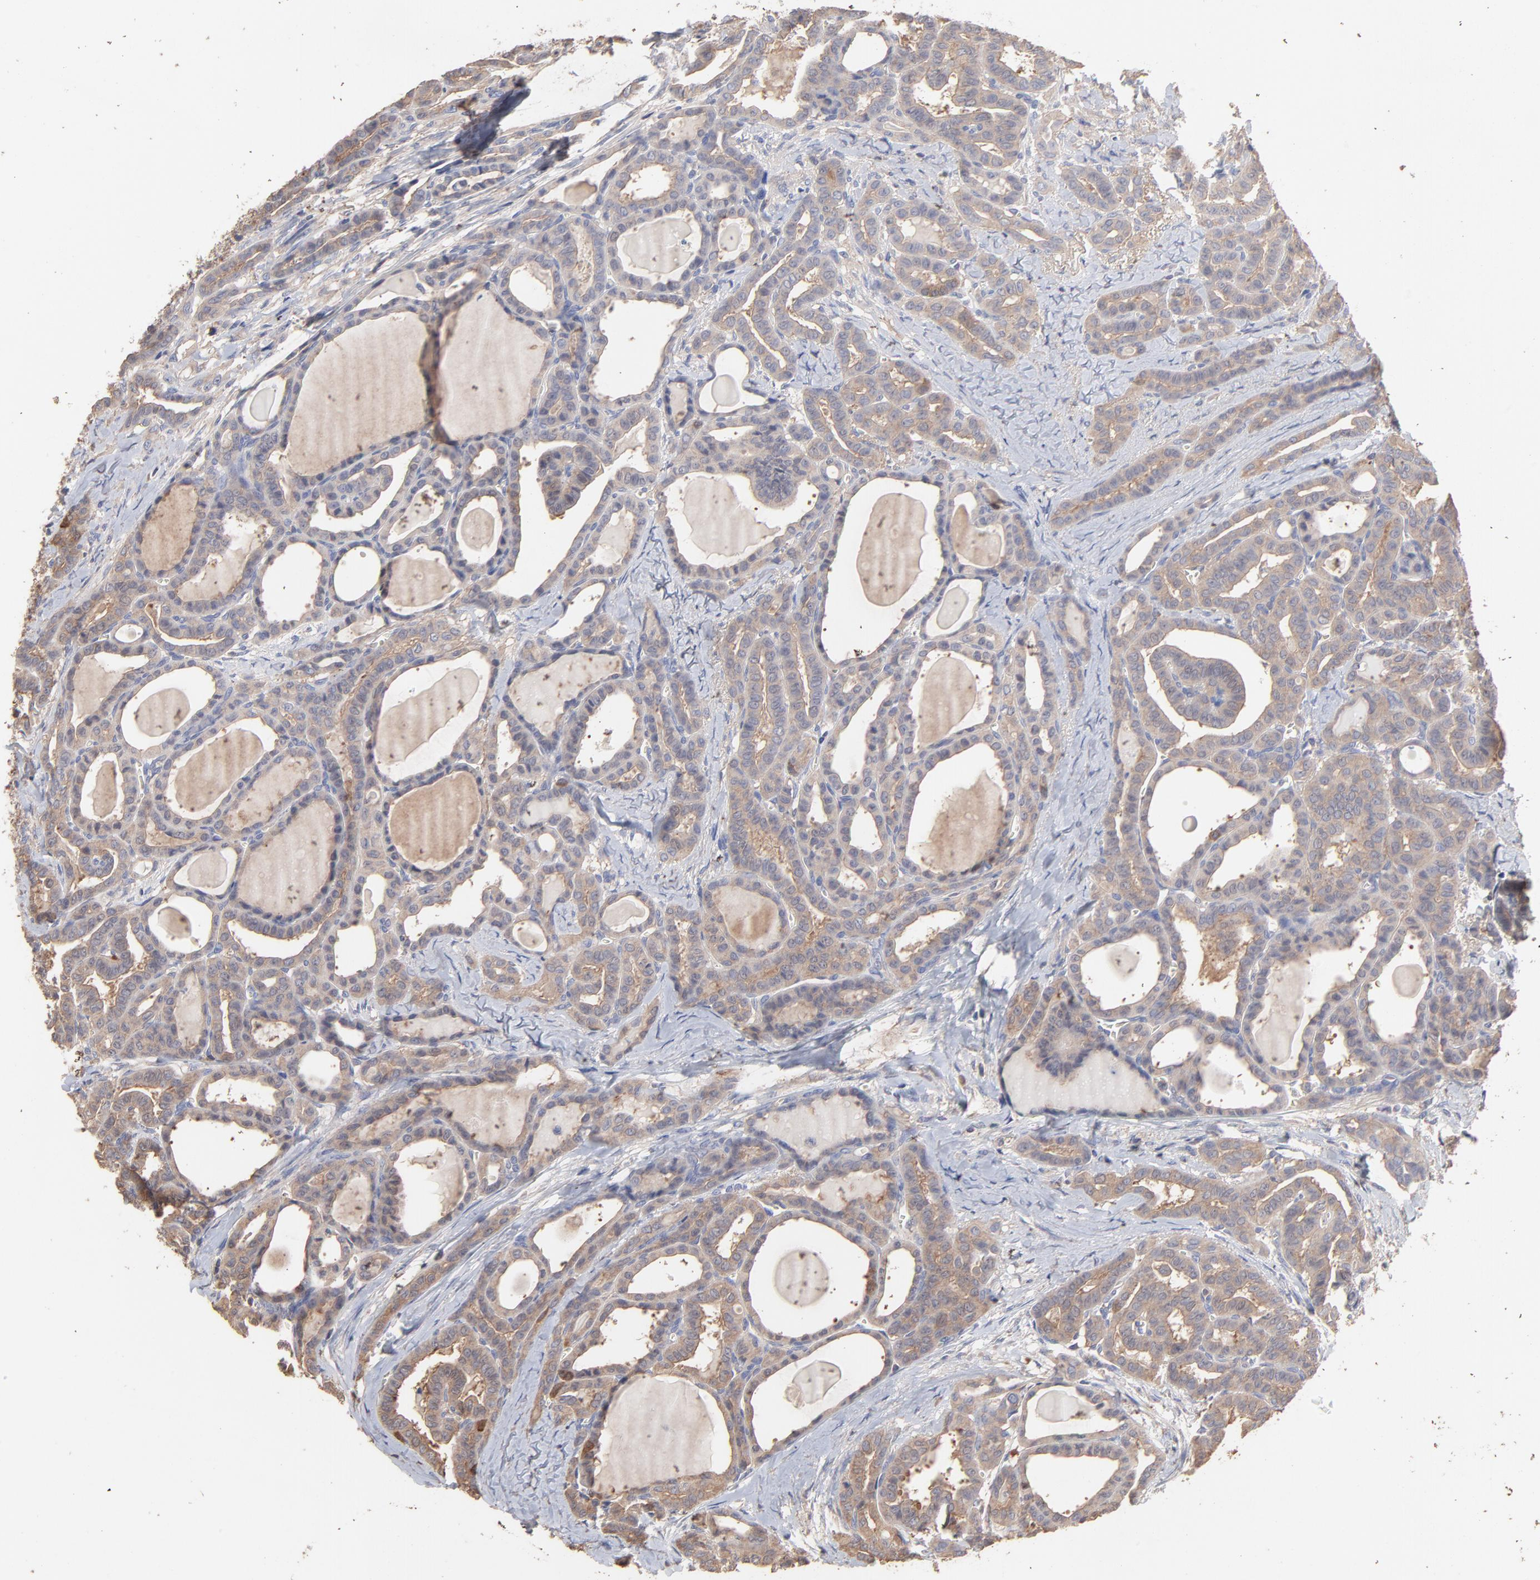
{"staining": {"intensity": "moderate", "quantity": ">75%", "location": "cytoplasmic/membranous"}, "tissue": "thyroid cancer", "cell_type": "Tumor cells", "image_type": "cancer", "snomed": [{"axis": "morphology", "description": "Carcinoma, NOS"}, {"axis": "topography", "description": "Thyroid gland"}], "caption": "Carcinoma (thyroid) stained with immunohistochemistry (IHC) displays moderate cytoplasmic/membranous staining in approximately >75% of tumor cells.", "gene": "TANGO2", "patient": {"sex": "female", "age": 91}}